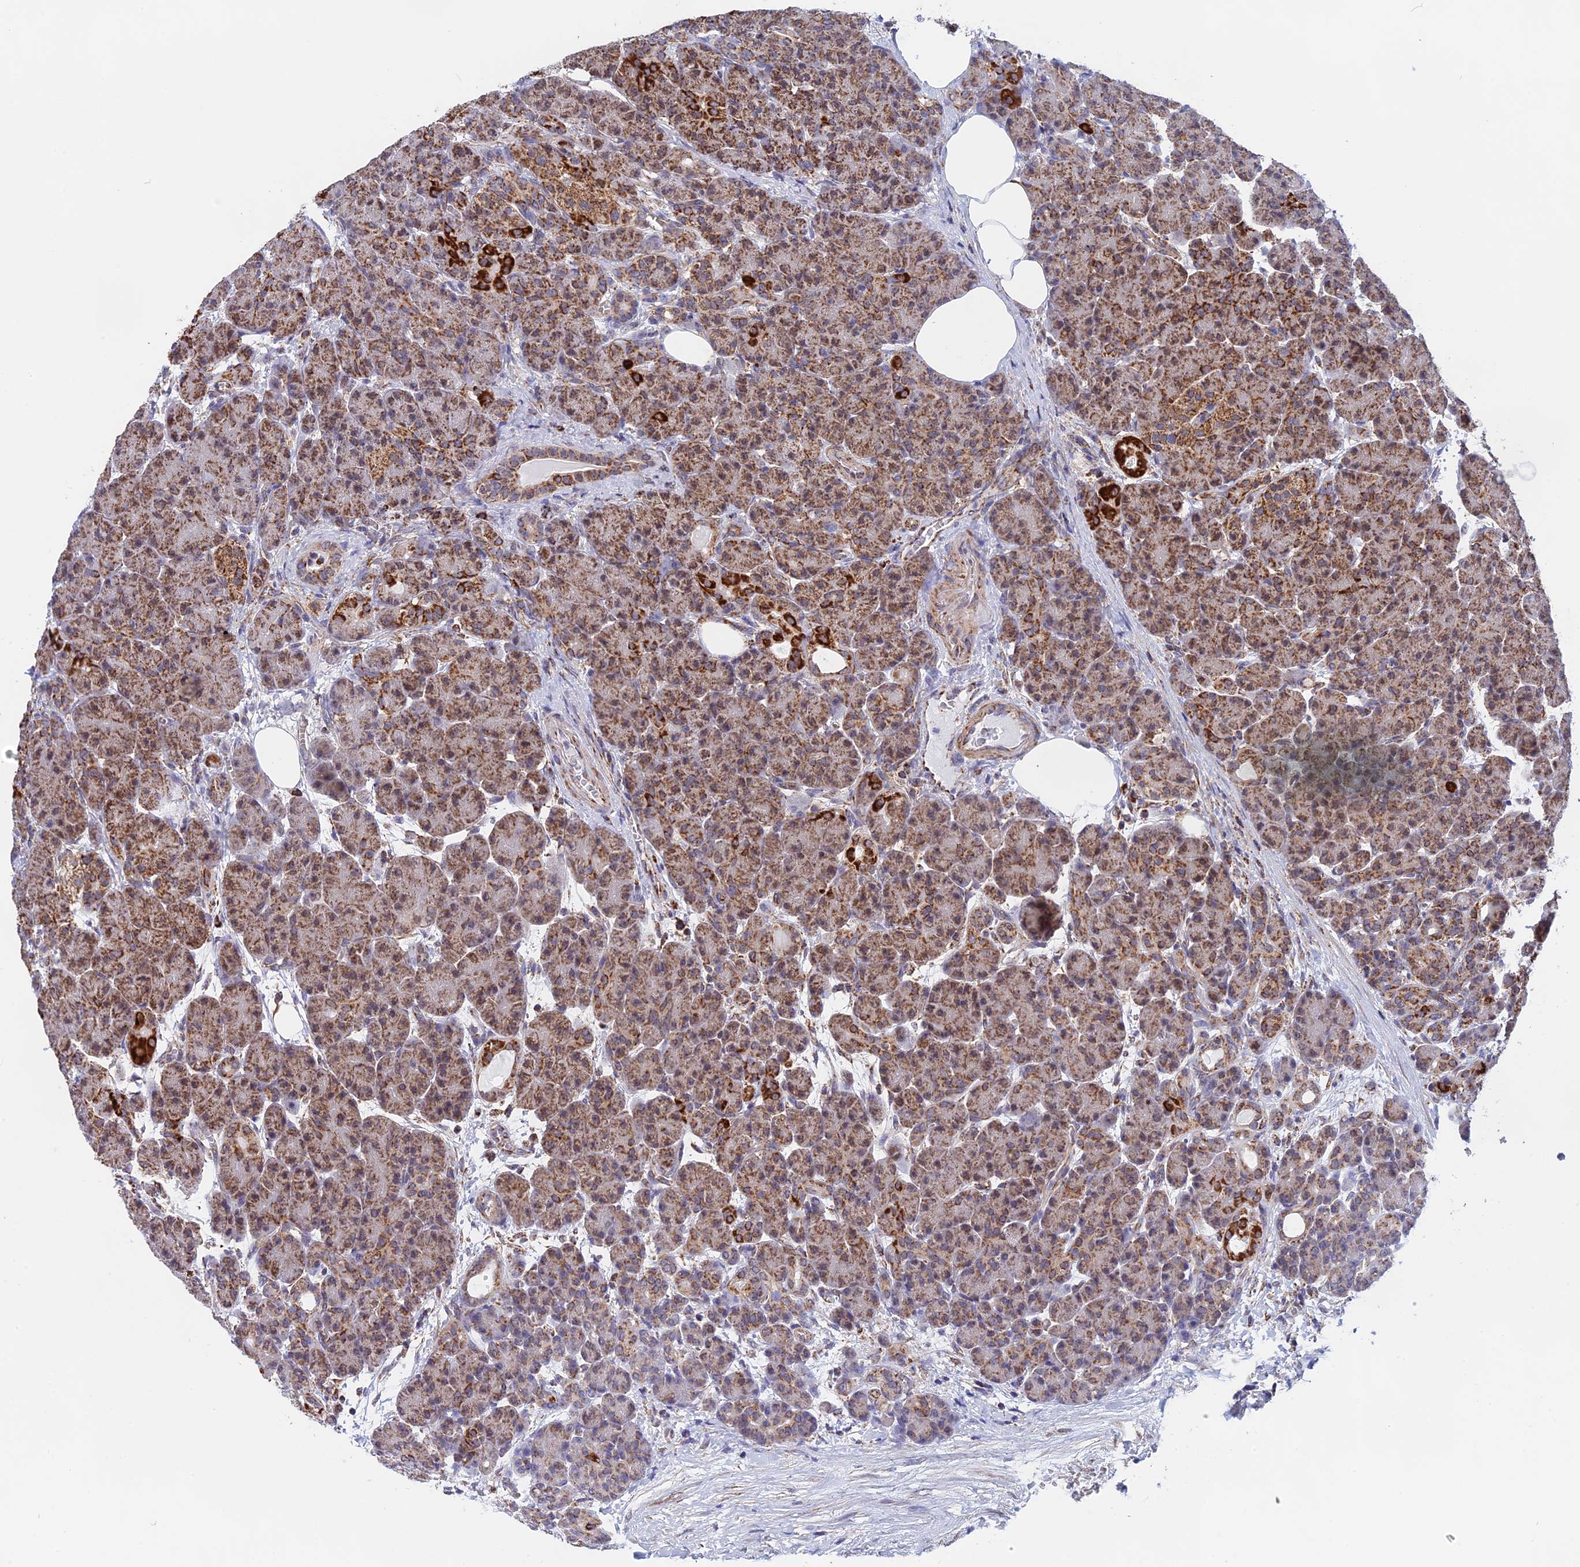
{"staining": {"intensity": "strong", "quantity": ">75%", "location": "cytoplasmic/membranous"}, "tissue": "pancreas", "cell_type": "Exocrine glandular cells", "image_type": "normal", "snomed": [{"axis": "morphology", "description": "Normal tissue, NOS"}, {"axis": "topography", "description": "Pancreas"}], "caption": "This histopathology image shows benign pancreas stained with immunohistochemistry to label a protein in brown. The cytoplasmic/membranous of exocrine glandular cells show strong positivity for the protein. Nuclei are counter-stained blue.", "gene": "CDC16", "patient": {"sex": "male", "age": 63}}